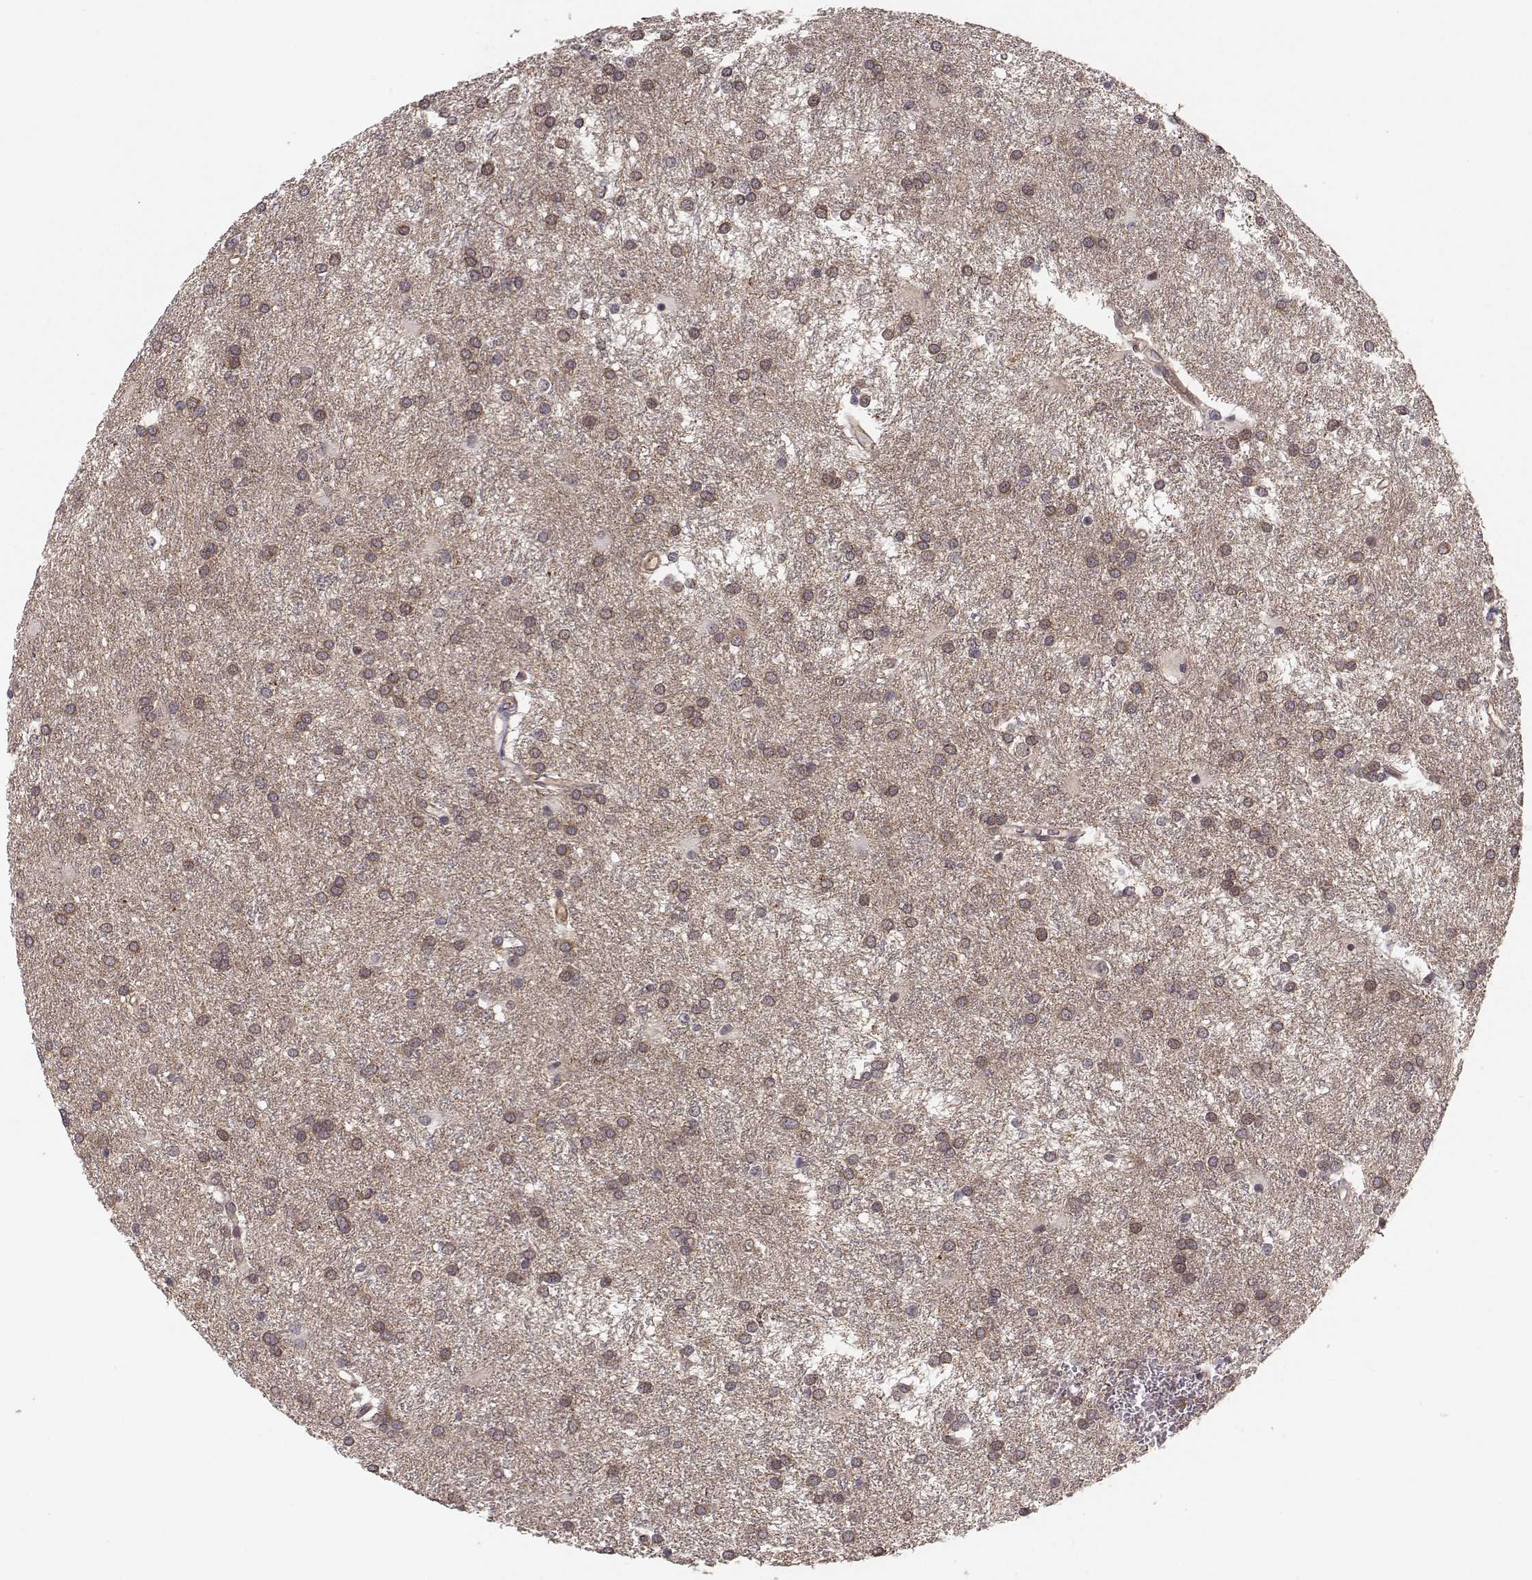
{"staining": {"intensity": "moderate", "quantity": "25%-75%", "location": "cytoplasmic/membranous"}, "tissue": "glioma", "cell_type": "Tumor cells", "image_type": "cancer", "snomed": [{"axis": "morphology", "description": "Glioma, malignant, Low grade"}, {"axis": "topography", "description": "Brain"}], "caption": "Immunohistochemical staining of glioma reveals medium levels of moderate cytoplasmic/membranous positivity in about 25%-75% of tumor cells.", "gene": "PLEKHG3", "patient": {"sex": "female", "age": 32}}